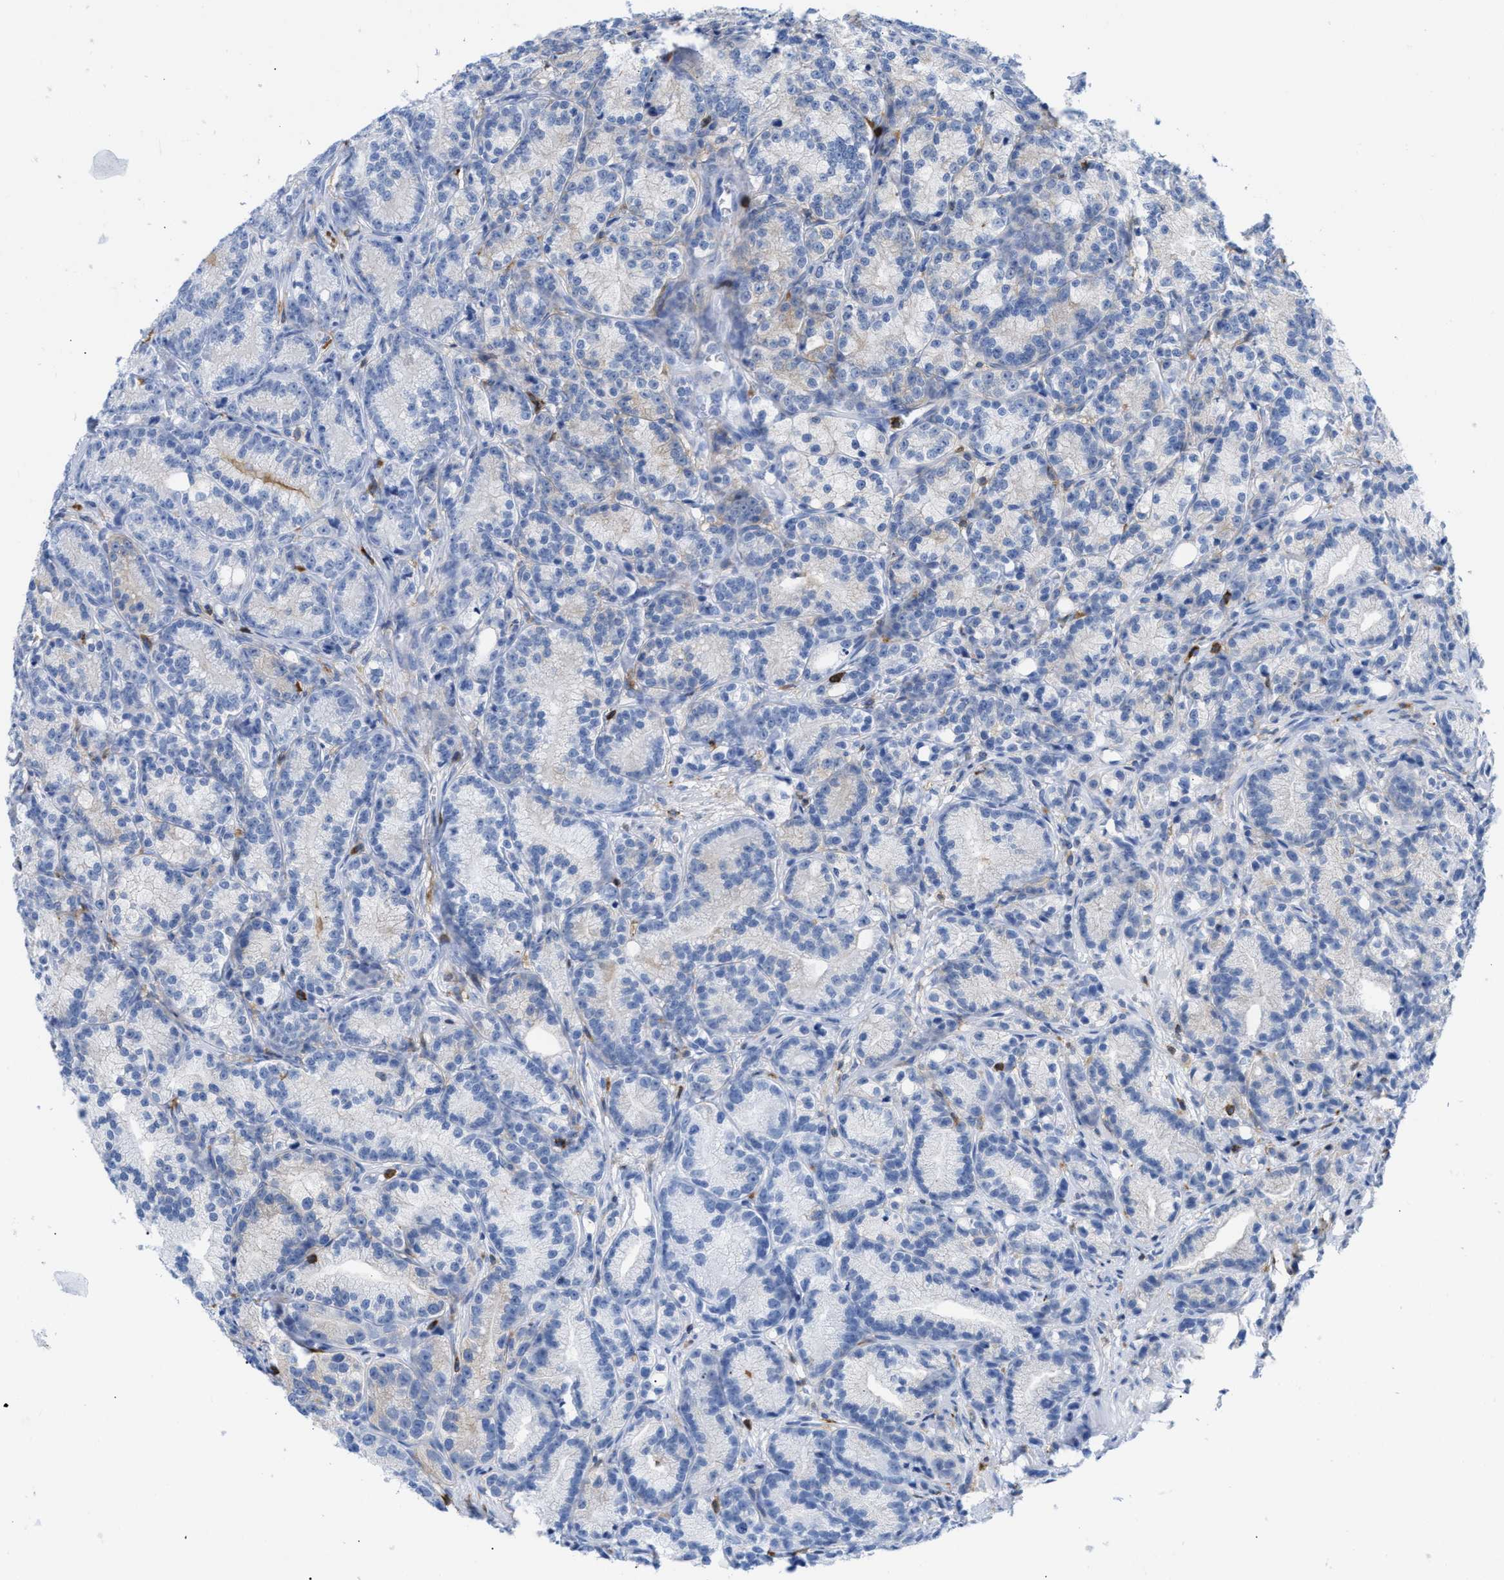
{"staining": {"intensity": "weak", "quantity": "<25%", "location": "cytoplasmic/membranous"}, "tissue": "prostate cancer", "cell_type": "Tumor cells", "image_type": "cancer", "snomed": [{"axis": "morphology", "description": "Adenocarcinoma, Low grade"}, {"axis": "topography", "description": "Prostate"}], "caption": "This is an immunohistochemistry image of prostate cancer (adenocarcinoma (low-grade)). There is no expression in tumor cells.", "gene": "LCP1", "patient": {"sex": "male", "age": 89}}